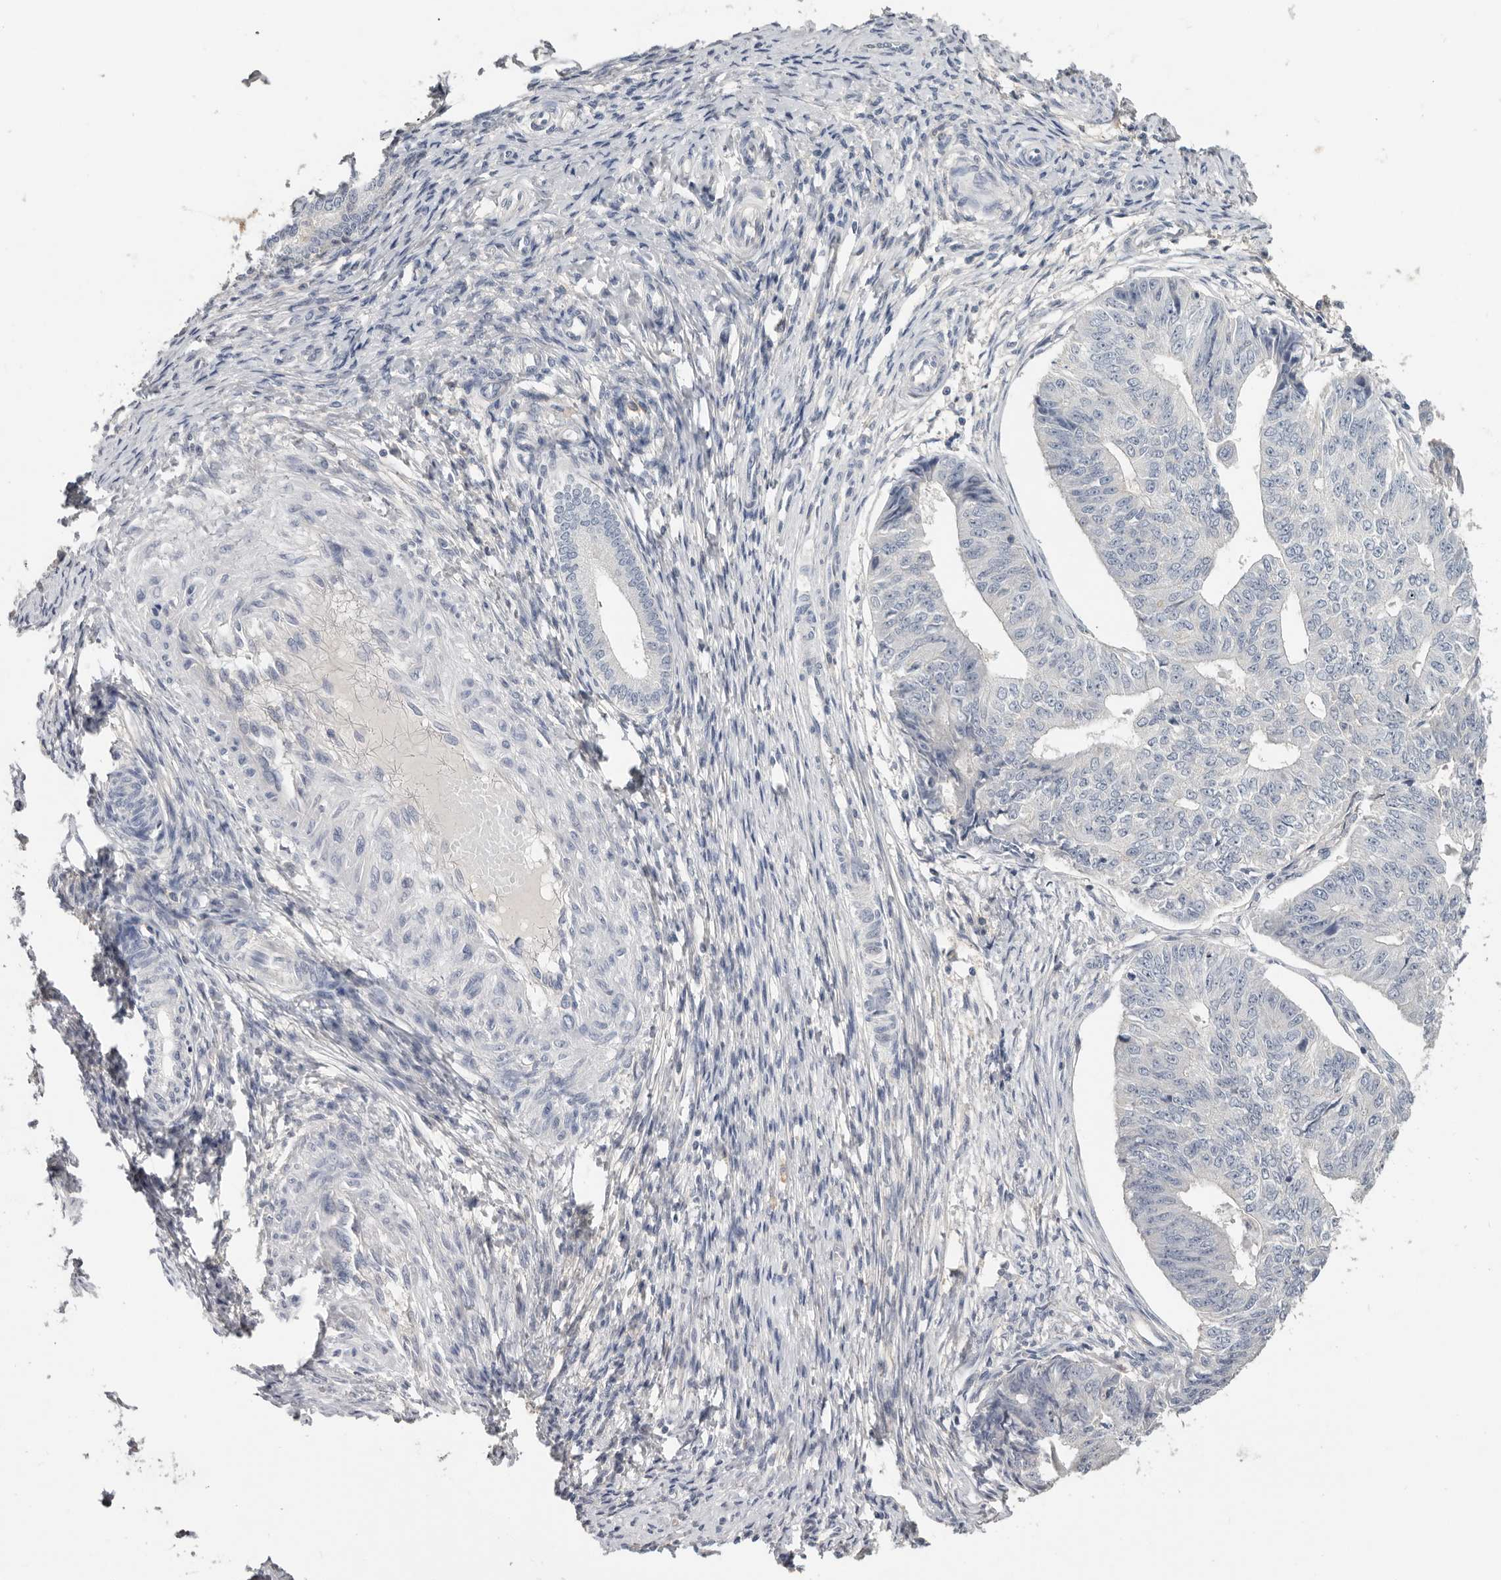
{"staining": {"intensity": "negative", "quantity": "none", "location": "none"}, "tissue": "endometrial cancer", "cell_type": "Tumor cells", "image_type": "cancer", "snomed": [{"axis": "morphology", "description": "Adenocarcinoma, NOS"}, {"axis": "topography", "description": "Endometrium"}], "caption": "This is an IHC image of endometrial adenocarcinoma. There is no staining in tumor cells.", "gene": "WDTC1", "patient": {"sex": "female", "age": 32}}